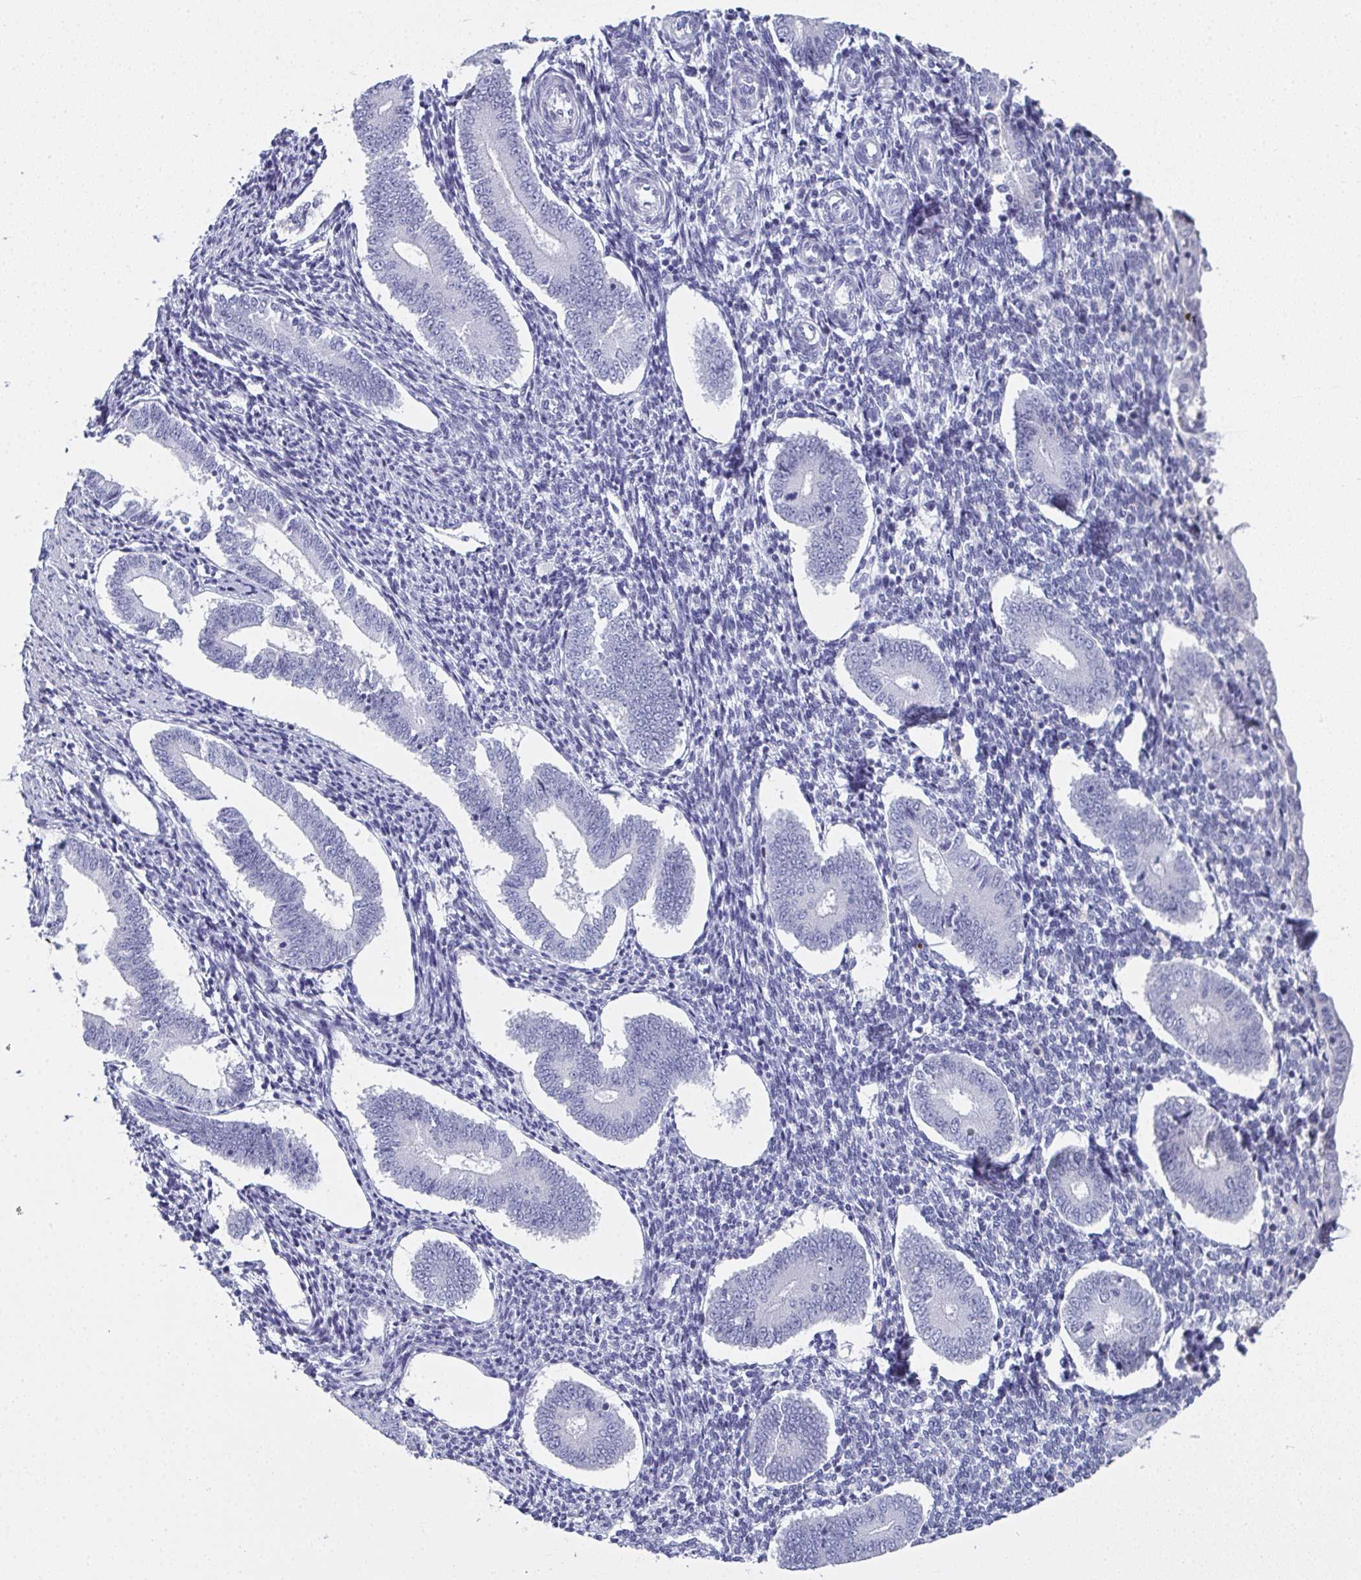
{"staining": {"intensity": "negative", "quantity": "none", "location": "none"}, "tissue": "endometrium", "cell_type": "Cells in endometrial stroma", "image_type": "normal", "snomed": [{"axis": "morphology", "description": "Normal tissue, NOS"}, {"axis": "topography", "description": "Endometrium"}], "caption": "An immunohistochemistry micrograph of normal endometrium is shown. There is no staining in cells in endometrial stroma of endometrium. (Immunohistochemistry (ihc), brightfield microscopy, high magnification).", "gene": "SLC36A2", "patient": {"sex": "female", "age": 40}}